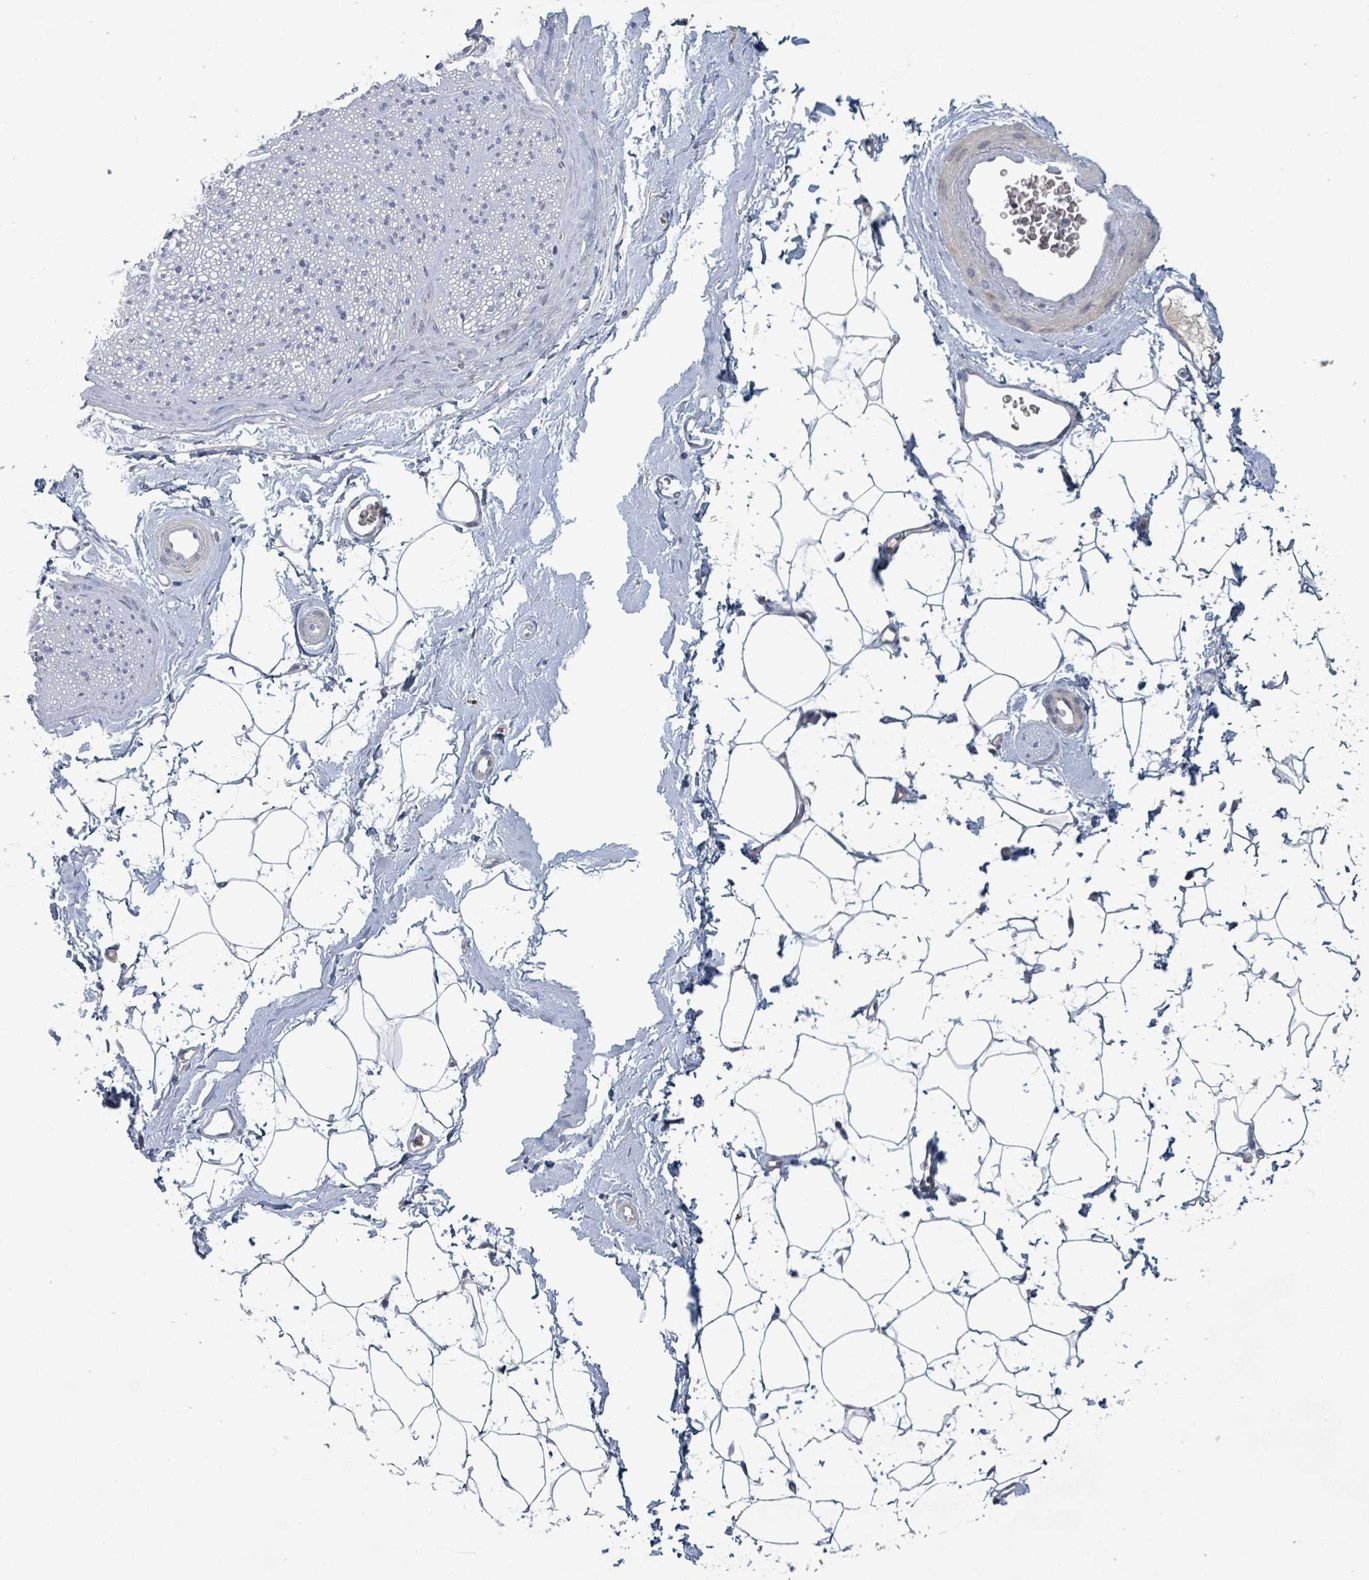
{"staining": {"intensity": "negative", "quantity": "none", "location": "none"}, "tissue": "adipose tissue", "cell_type": "Adipocytes", "image_type": "normal", "snomed": [{"axis": "morphology", "description": "Normal tissue, NOS"}, {"axis": "morphology", "description": "Adenocarcinoma, High grade"}, {"axis": "topography", "description": "Prostate"}, {"axis": "topography", "description": "Peripheral nerve tissue"}], "caption": "Immunohistochemistry of normal human adipose tissue exhibits no expression in adipocytes. The staining is performed using DAB (3,3'-diaminobenzidine) brown chromogen with nuclei counter-stained in using hematoxylin.", "gene": "COL5A3", "patient": {"sex": "male", "age": 68}}